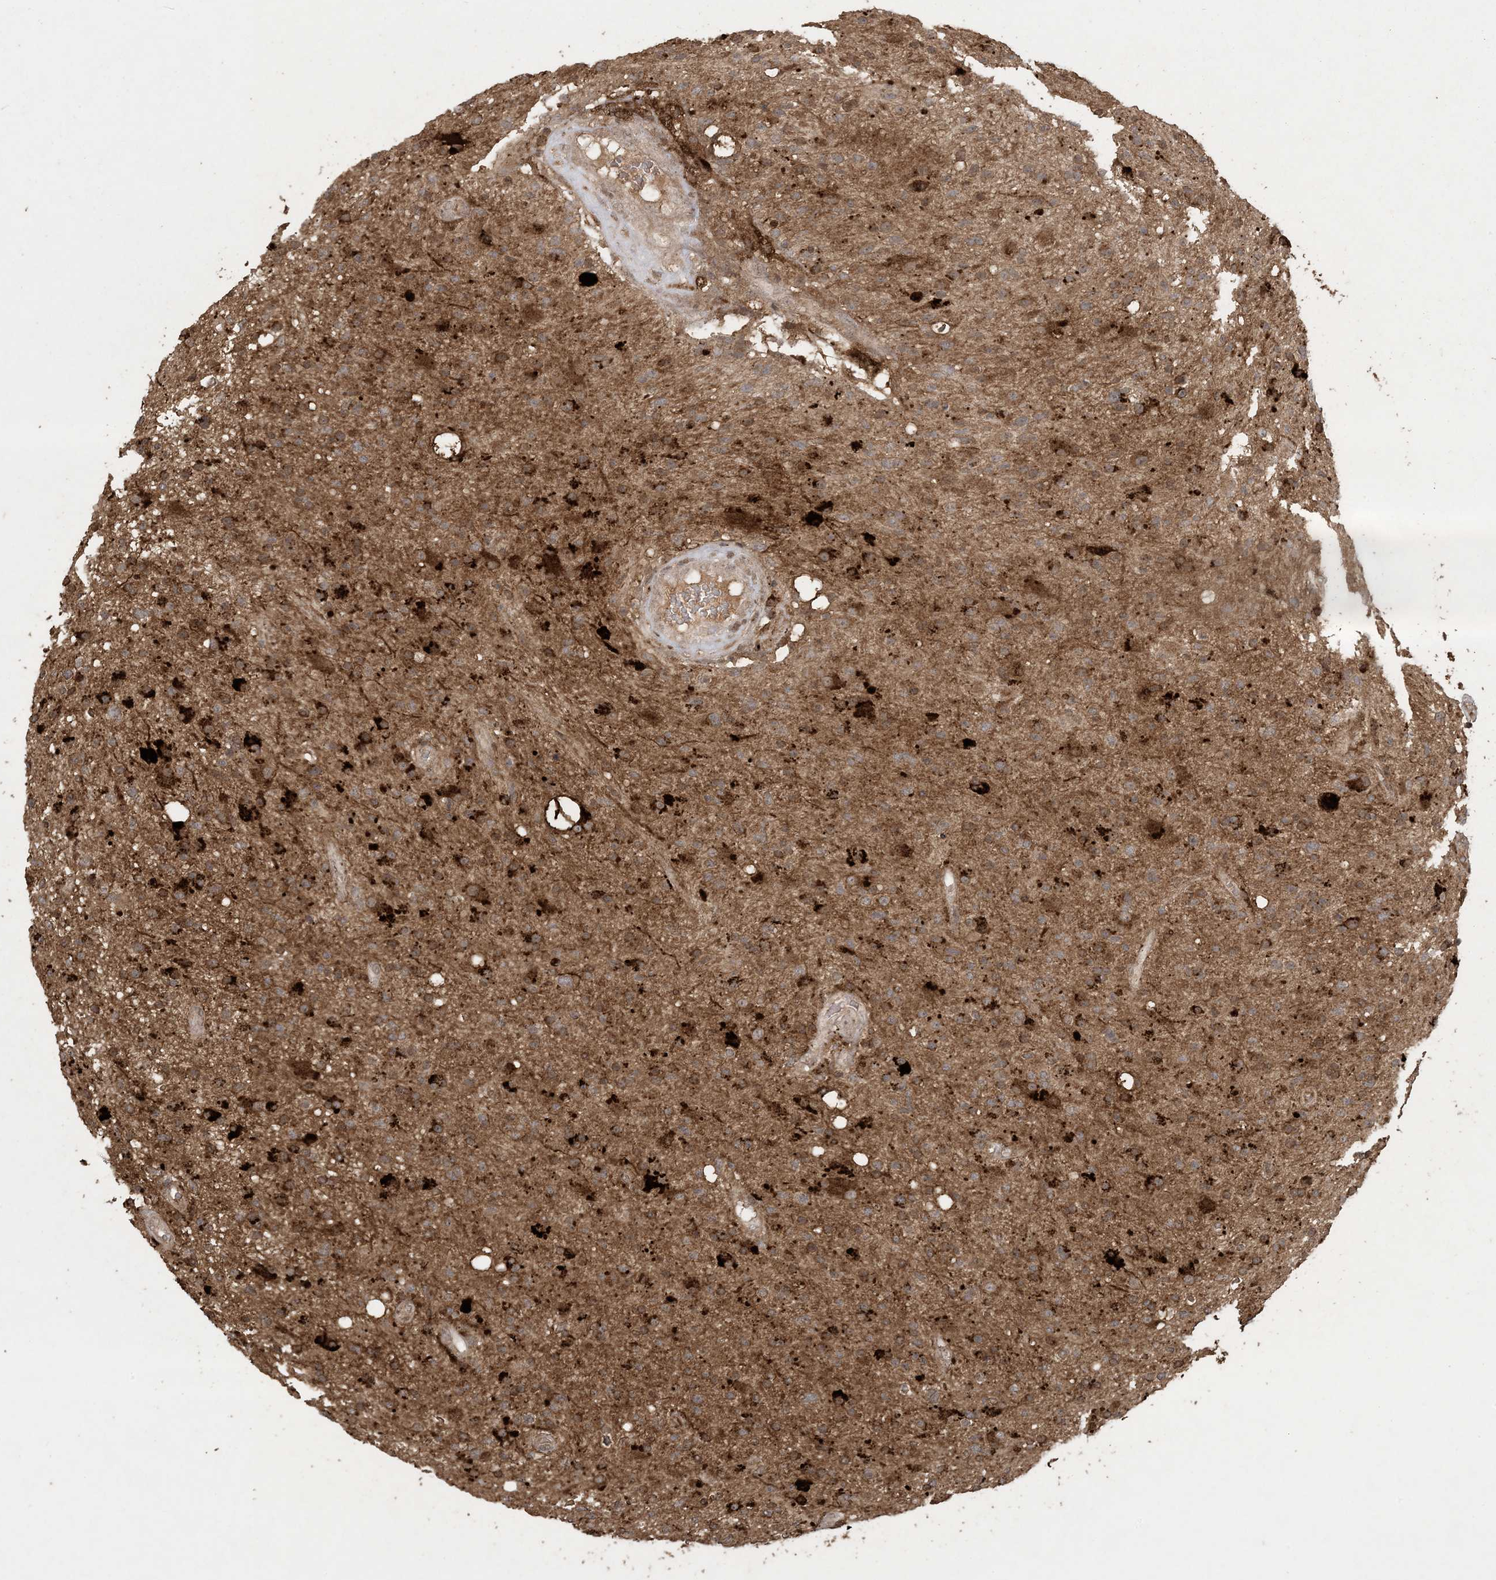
{"staining": {"intensity": "moderate", "quantity": ">75%", "location": "cytoplasmic/membranous"}, "tissue": "glioma", "cell_type": "Tumor cells", "image_type": "cancer", "snomed": [{"axis": "morphology", "description": "Glioma, malignant, High grade"}, {"axis": "topography", "description": "Brain"}], "caption": "Glioma stained with a brown dye reveals moderate cytoplasmic/membranous positive staining in approximately >75% of tumor cells.", "gene": "EFCAB8", "patient": {"sex": "male", "age": 33}}